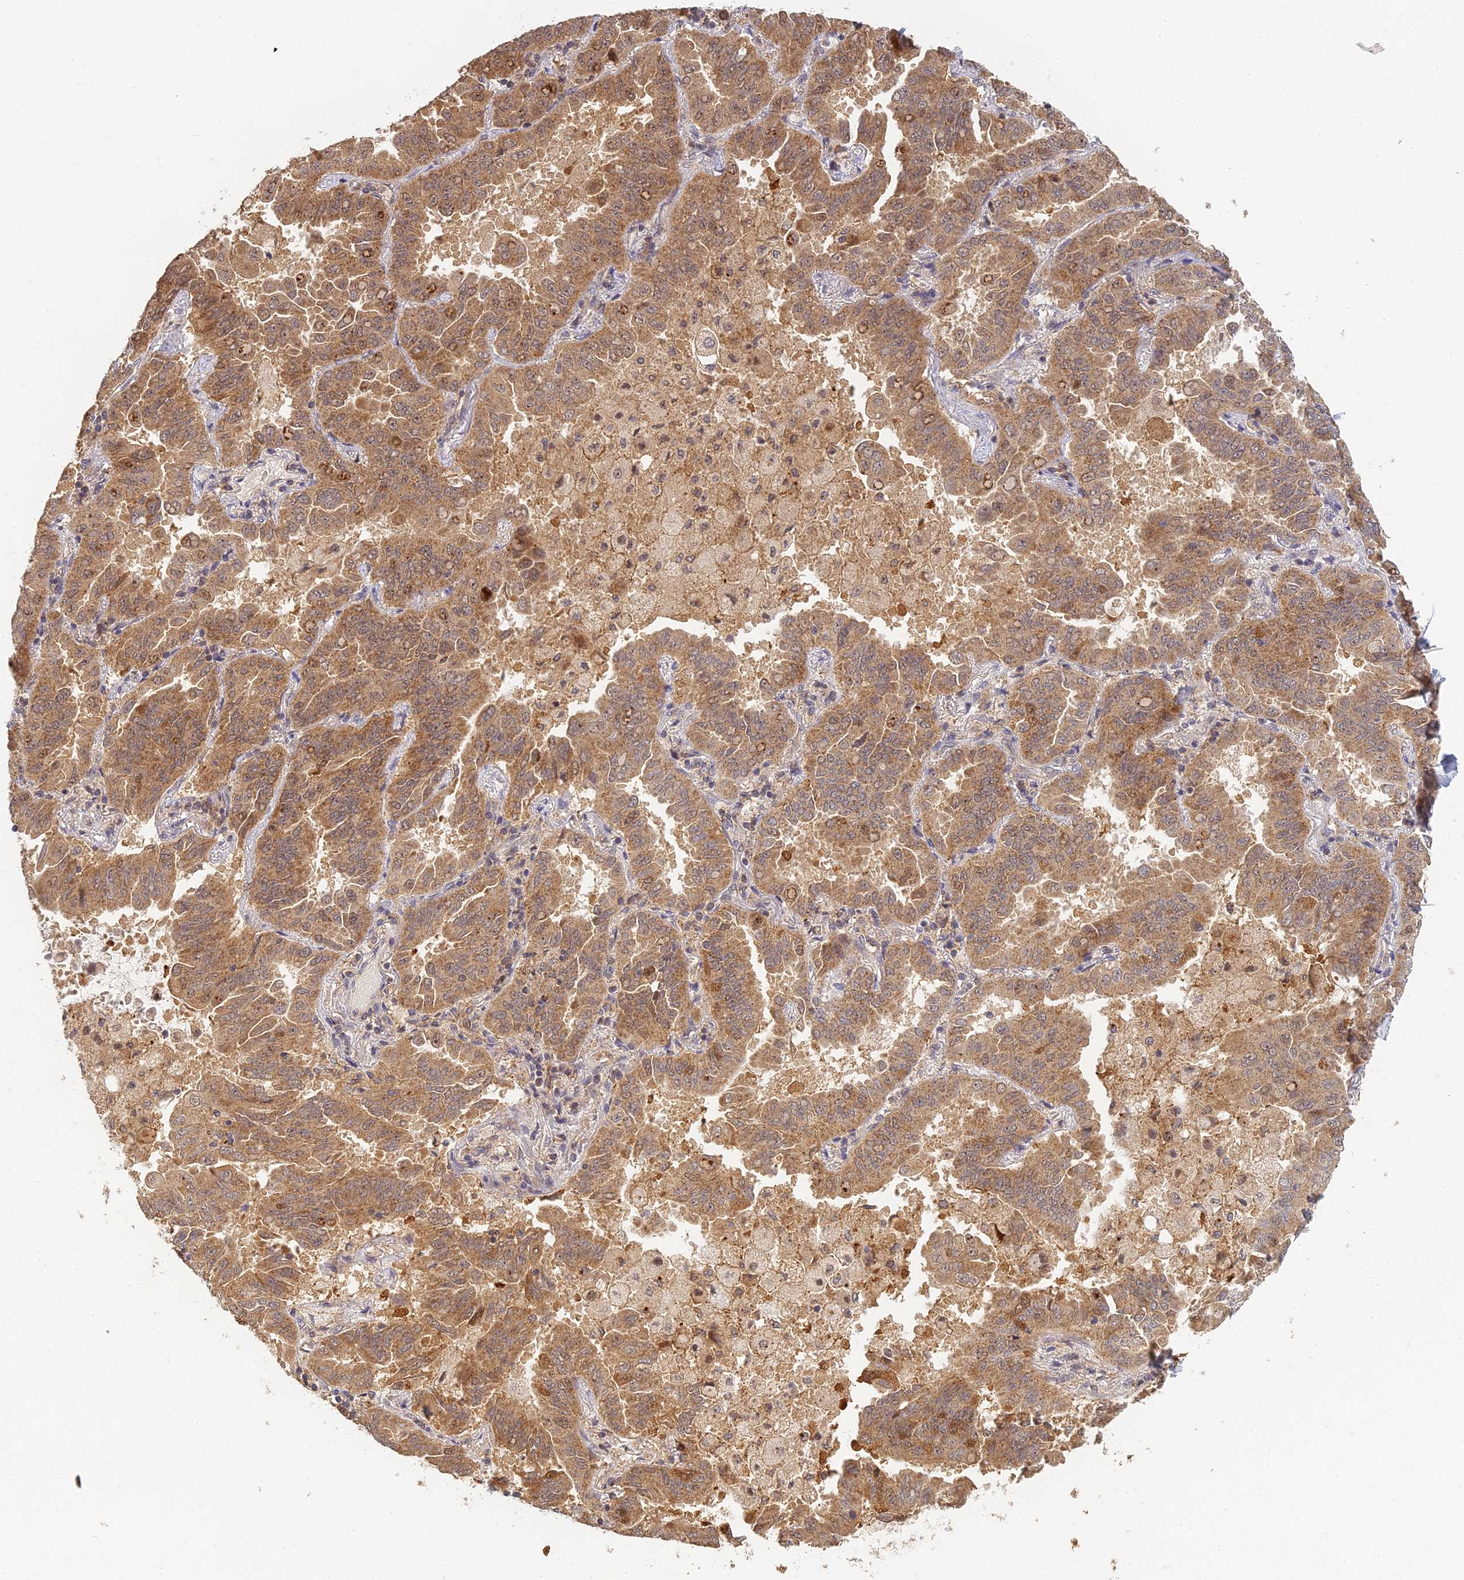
{"staining": {"intensity": "moderate", "quantity": ">75%", "location": "cytoplasmic/membranous"}, "tissue": "lung cancer", "cell_type": "Tumor cells", "image_type": "cancer", "snomed": [{"axis": "morphology", "description": "Adenocarcinoma, NOS"}, {"axis": "topography", "description": "Lung"}], "caption": "Immunohistochemical staining of human adenocarcinoma (lung) displays medium levels of moderate cytoplasmic/membranous protein expression in approximately >75% of tumor cells.", "gene": "RGL3", "patient": {"sex": "male", "age": 64}}